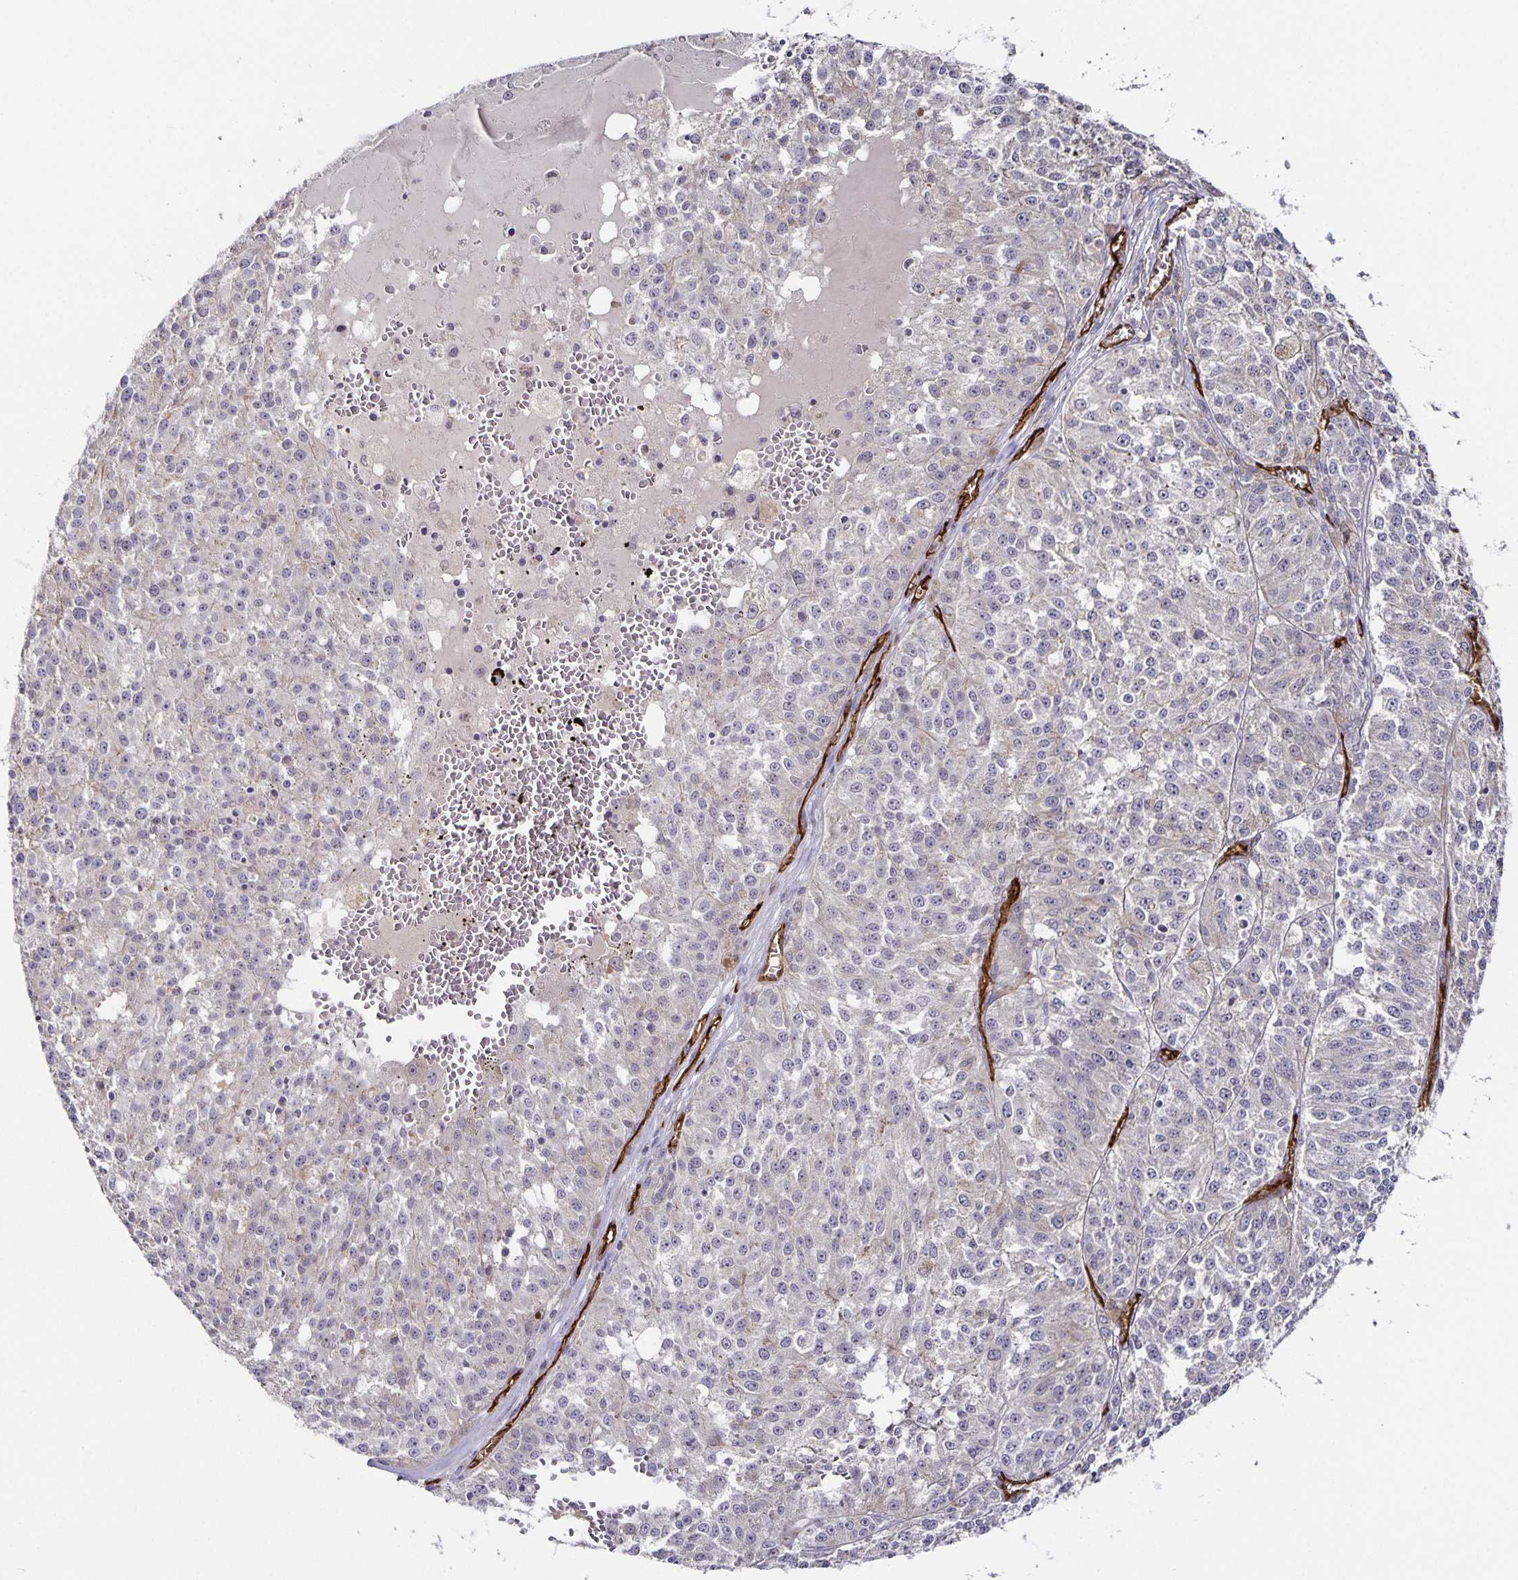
{"staining": {"intensity": "negative", "quantity": "none", "location": "none"}, "tissue": "melanoma", "cell_type": "Tumor cells", "image_type": "cancer", "snomed": [{"axis": "morphology", "description": "Malignant melanoma, Metastatic site"}, {"axis": "topography", "description": "Lymph node"}], "caption": "A photomicrograph of human malignant melanoma (metastatic site) is negative for staining in tumor cells.", "gene": "PODXL", "patient": {"sex": "female", "age": 64}}